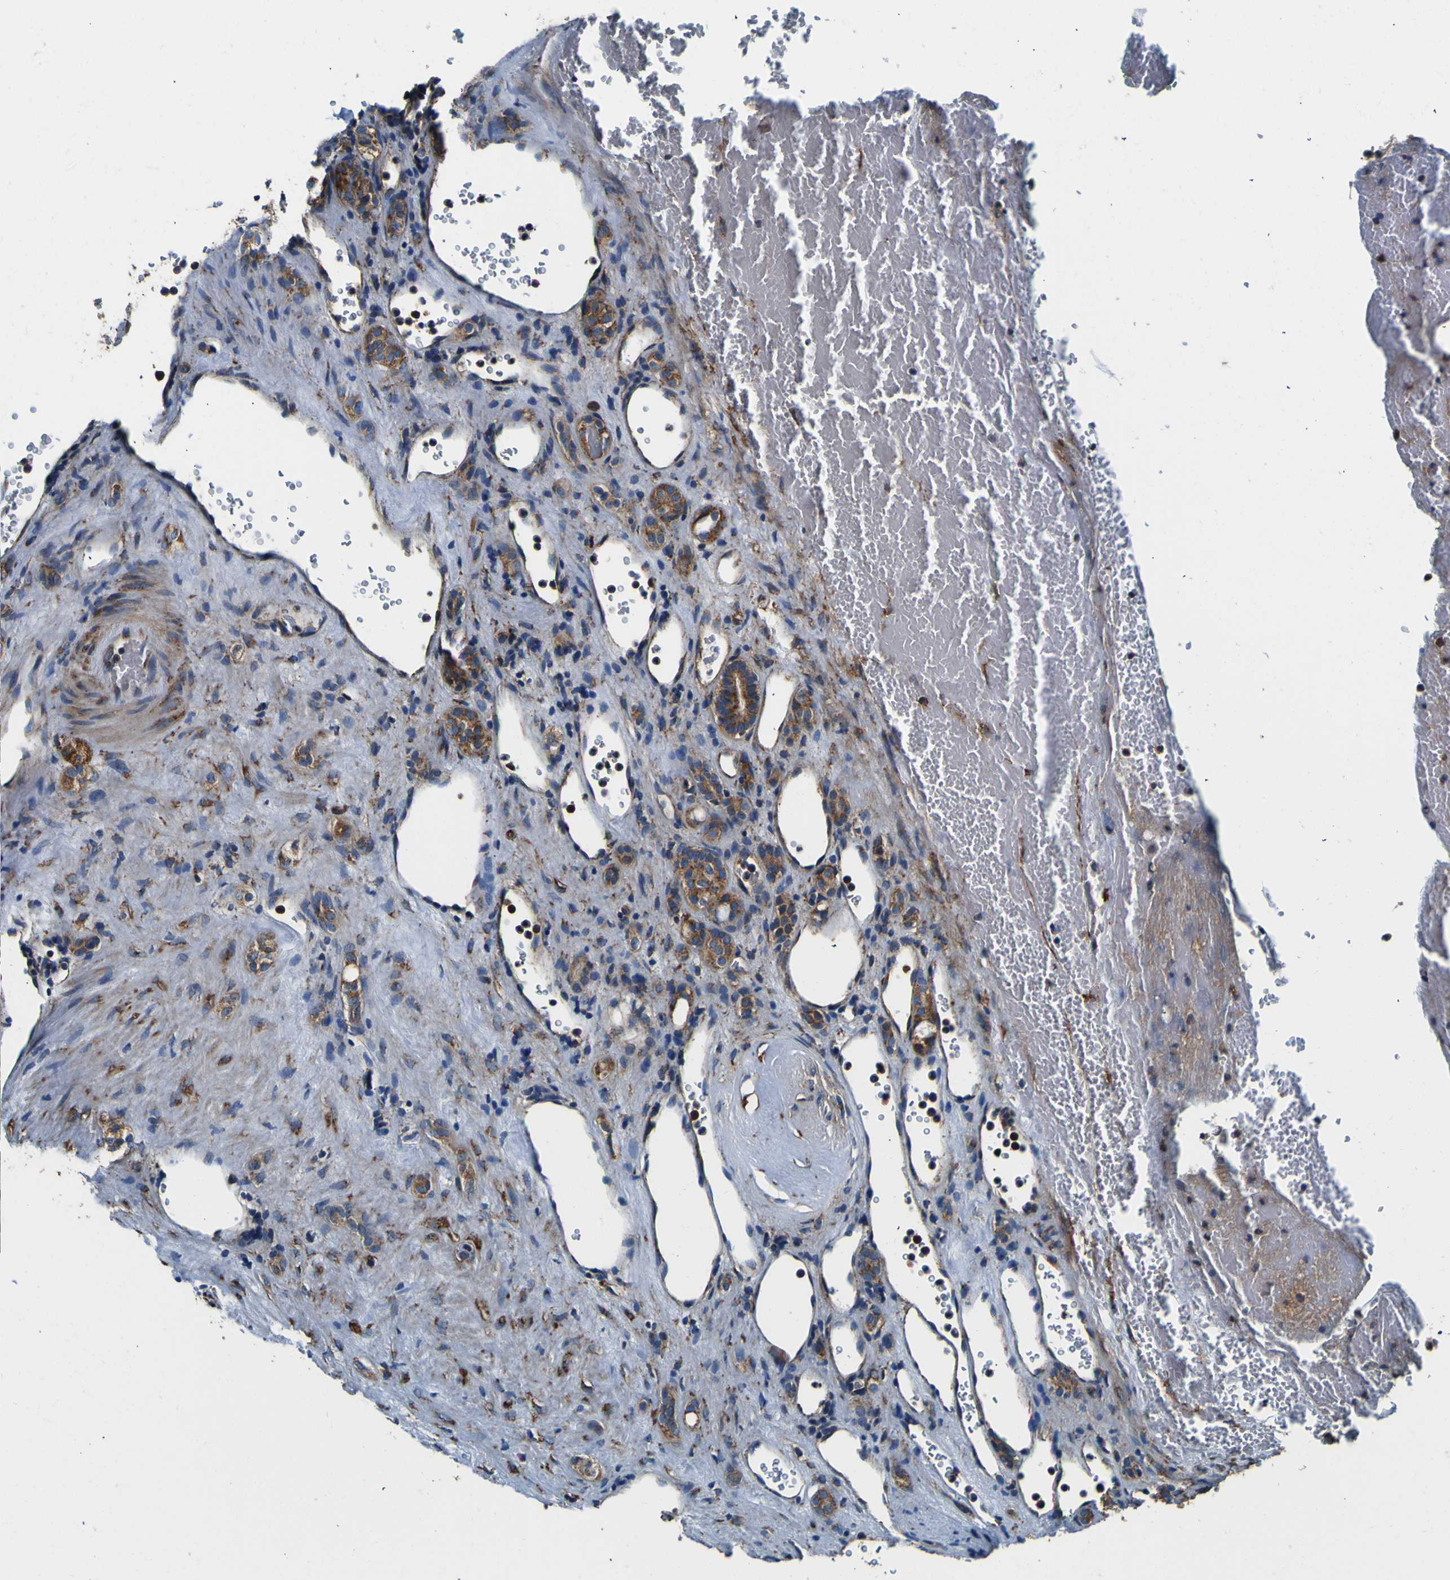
{"staining": {"intensity": "weak", "quantity": ">75%", "location": "cytoplasmic/membranous"}, "tissue": "renal cancer", "cell_type": "Tumor cells", "image_type": "cancer", "snomed": [{"axis": "morphology", "description": "Adenocarcinoma, NOS"}, {"axis": "topography", "description": "Kidney"}], "caption": "Immunohistochemistry (IHC) staining of adenocarcinoma (renal), which displays low levels of weak cytoplasmic/membranous positivity in about >75% of tumor cells indicating weak cytoplasmic/membranous protein staining. The staining was performed using DAB (brown) for protein detection and nuclei were counterstained in hematoxylin (blue).", "gene": "INPP5A", "patient": {"sex": "female", "age": 69}}